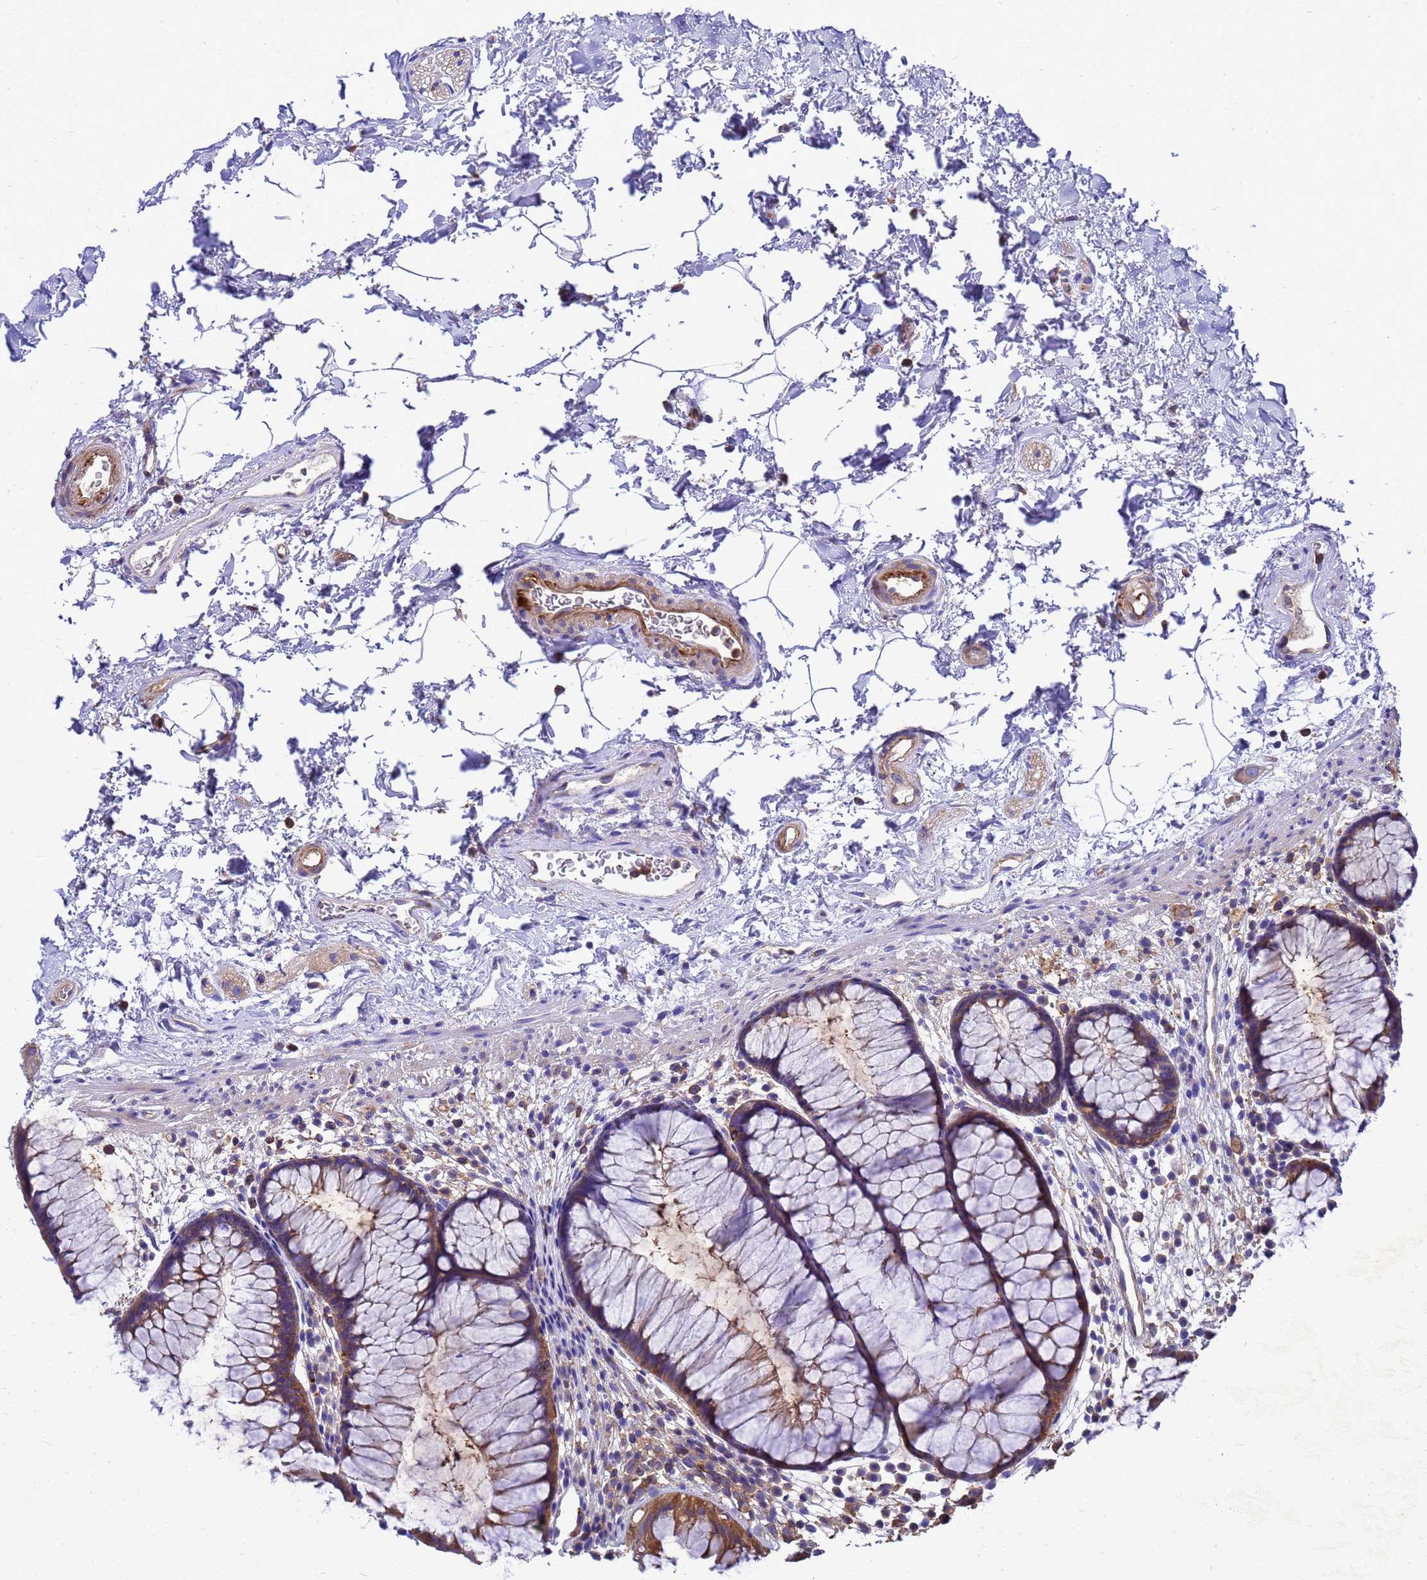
{"staining": {"intensity": "moderate", "quantity": ">75%", "location": "cytoplasmic/membranous"}, "tissue": "rectum", "cell_type": "Glandular cells", "image_type": "normal", "snomed": [{"axis": "morphology", "description": "Normal tissue, NOS"}, {"axis": "topography", "description": "Rectum"}], "caption": "Immunohistochemical staining of normal human rectum exhibits >75% levels of moderate cytoplasmic/membranous protein staining in about >75% of glandular cells. (DAB (3,3'-diaminobenzidine) IHC with brightfield microscopy, high magnification).", "gene": "ZNF235", "patient": {"sex": "male", "age": 51}}